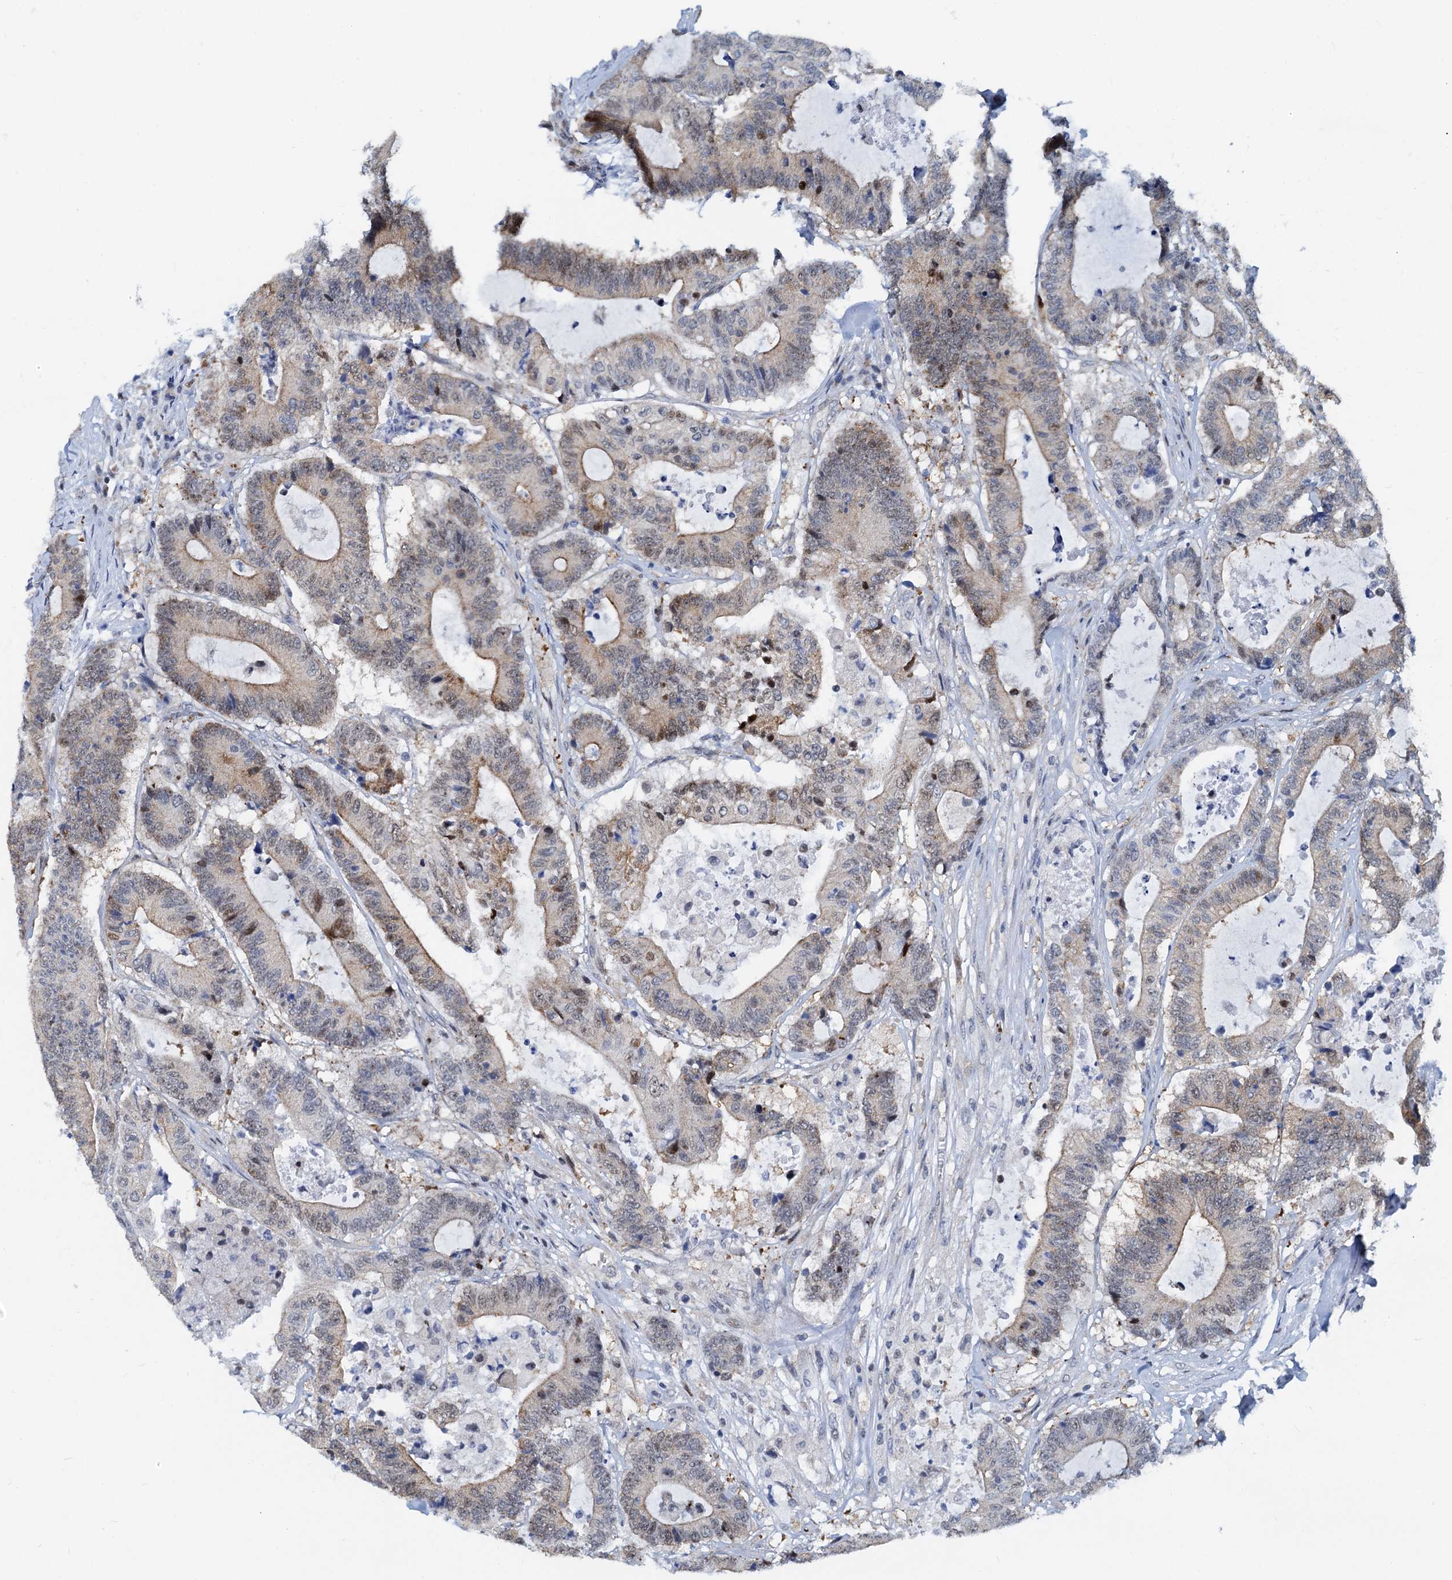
{"staining": {"intensity": "weak", "quantity": "25%-75%", "location": "cytoplasmic/membranous,nuclear"}, "tissue": "colorectal cancer", "cell_type": "Tumor cells", "image_type": "cancer", "snomed": [{"axis": "morphology", "description": "Adenocarcinoma, NOS"}, {"axis": "topography", "description": "Colon"}], "caption": "Immunohistochemistry (DAB) staining of colorectal adenocarcinoma reveals weak cytoplasmic/membranous and nuclear protein staining in about 25%-75% of tumor cells. The staining is performed using DAB (3,3'-diaminobenzidine) brown chromogen to label protein expression. The nuclei are counter-stained blue using hematoxylin.", "gene": "PTGES3", "patient": {"sex": "female", "age": 84}}